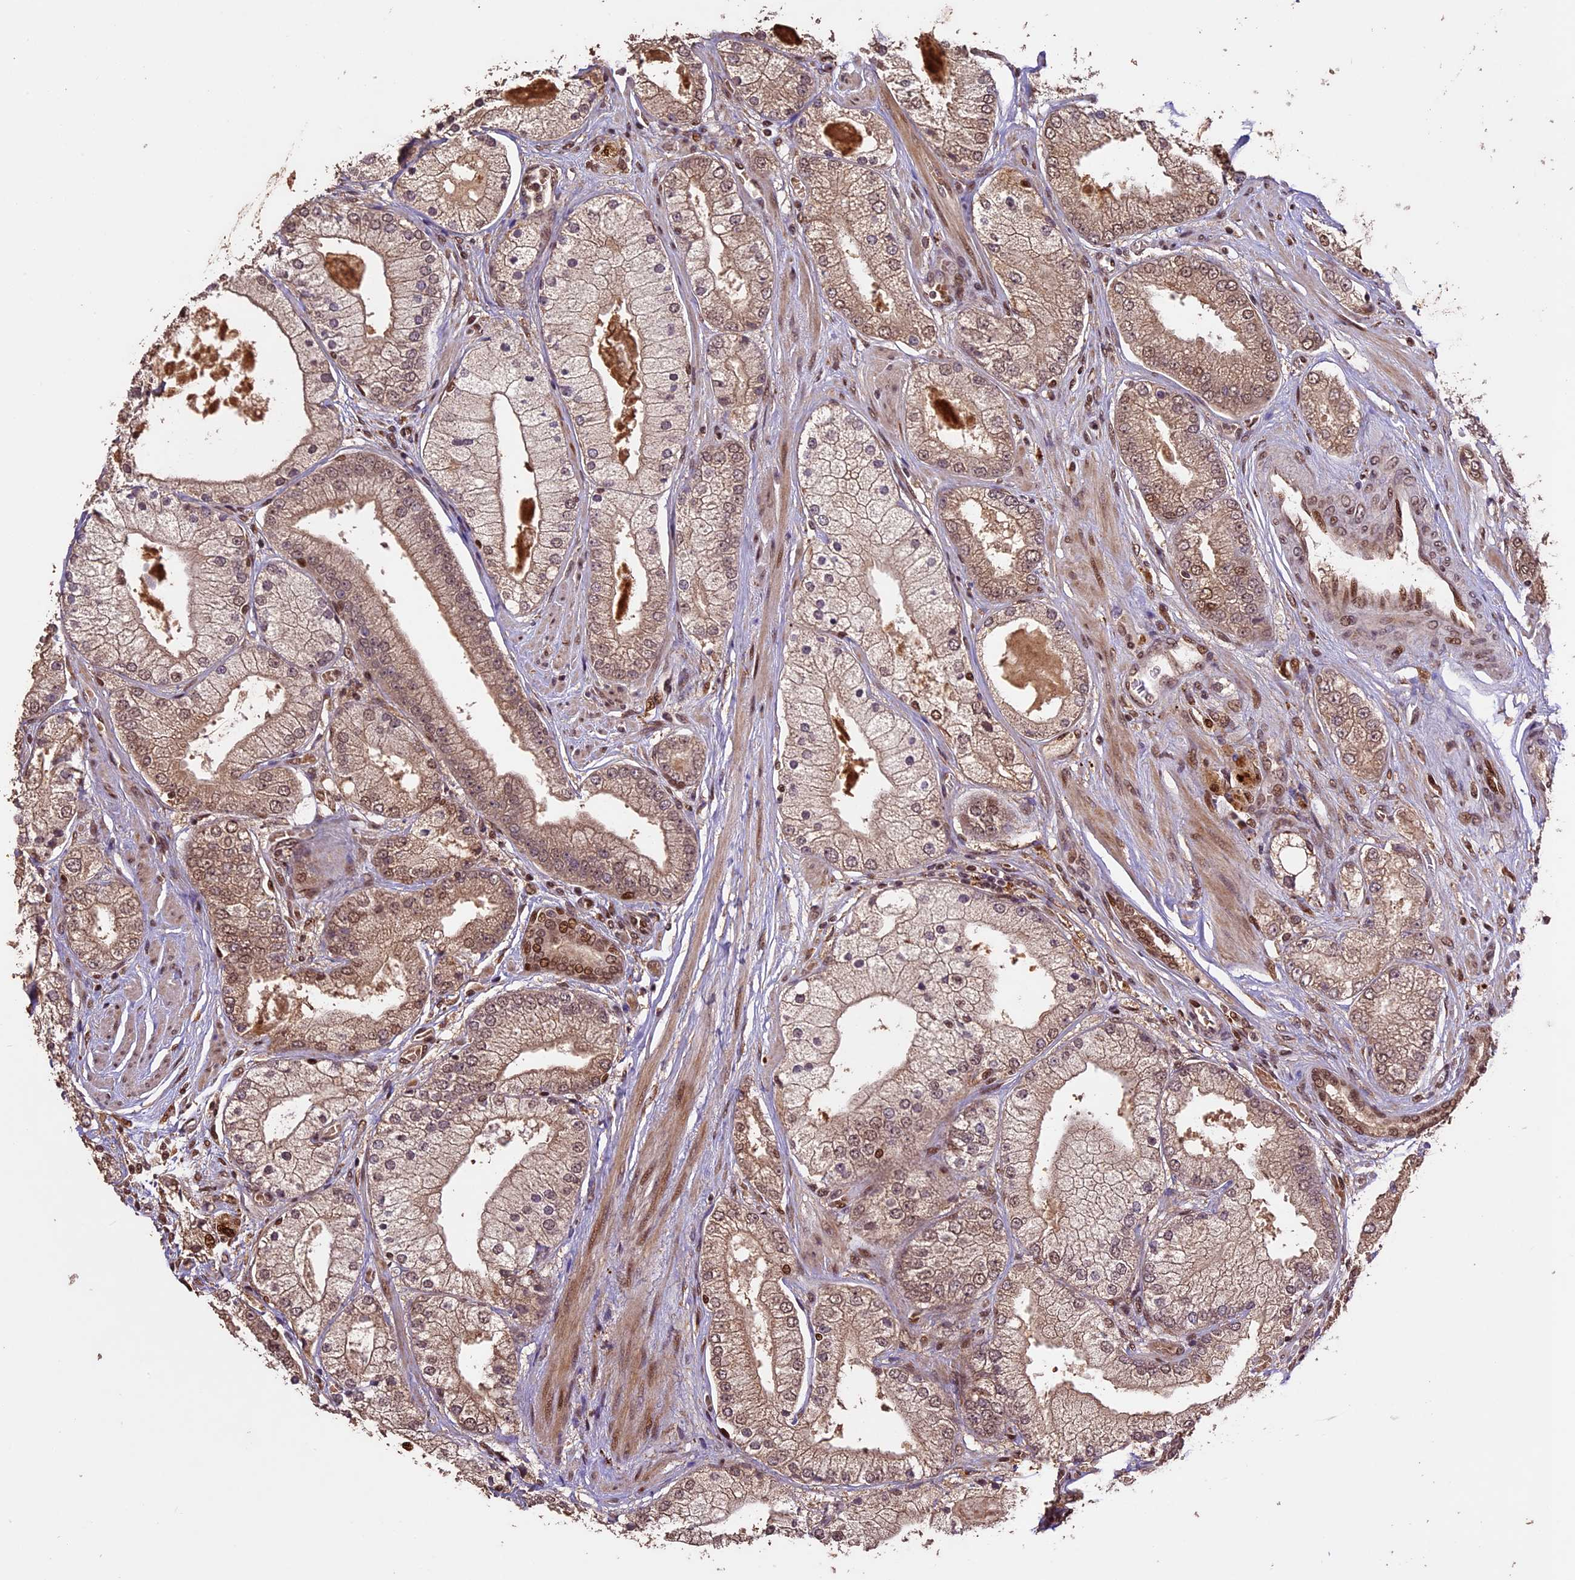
{"staining": {"intensity": "moderate", "quantity": ">75%", "location": "cytoplasmic/membranous,nuclear"}, "tissue": "prostate cancer", "cell_type": "Tumor cells", "image_type": "cancer", "snomed": [{"axis": "morphology", "description": "Adenocarcinoma, High grade"}, {"axis": "topography", "description": "Prostate"}], "caption": "The micrograph displays a brown stain indicating the presence of a protein in the cytoplasmic/membranous and nuclear of tumor cells in prostate adenocarcinoma (high-grade). Using DAB (brown) and hematoxylin (blue) stains, captured at high magnification using brightfield microscopy.", "gene": "CDKN2AIP", "patient": {"sex": "male", "age": 58}}